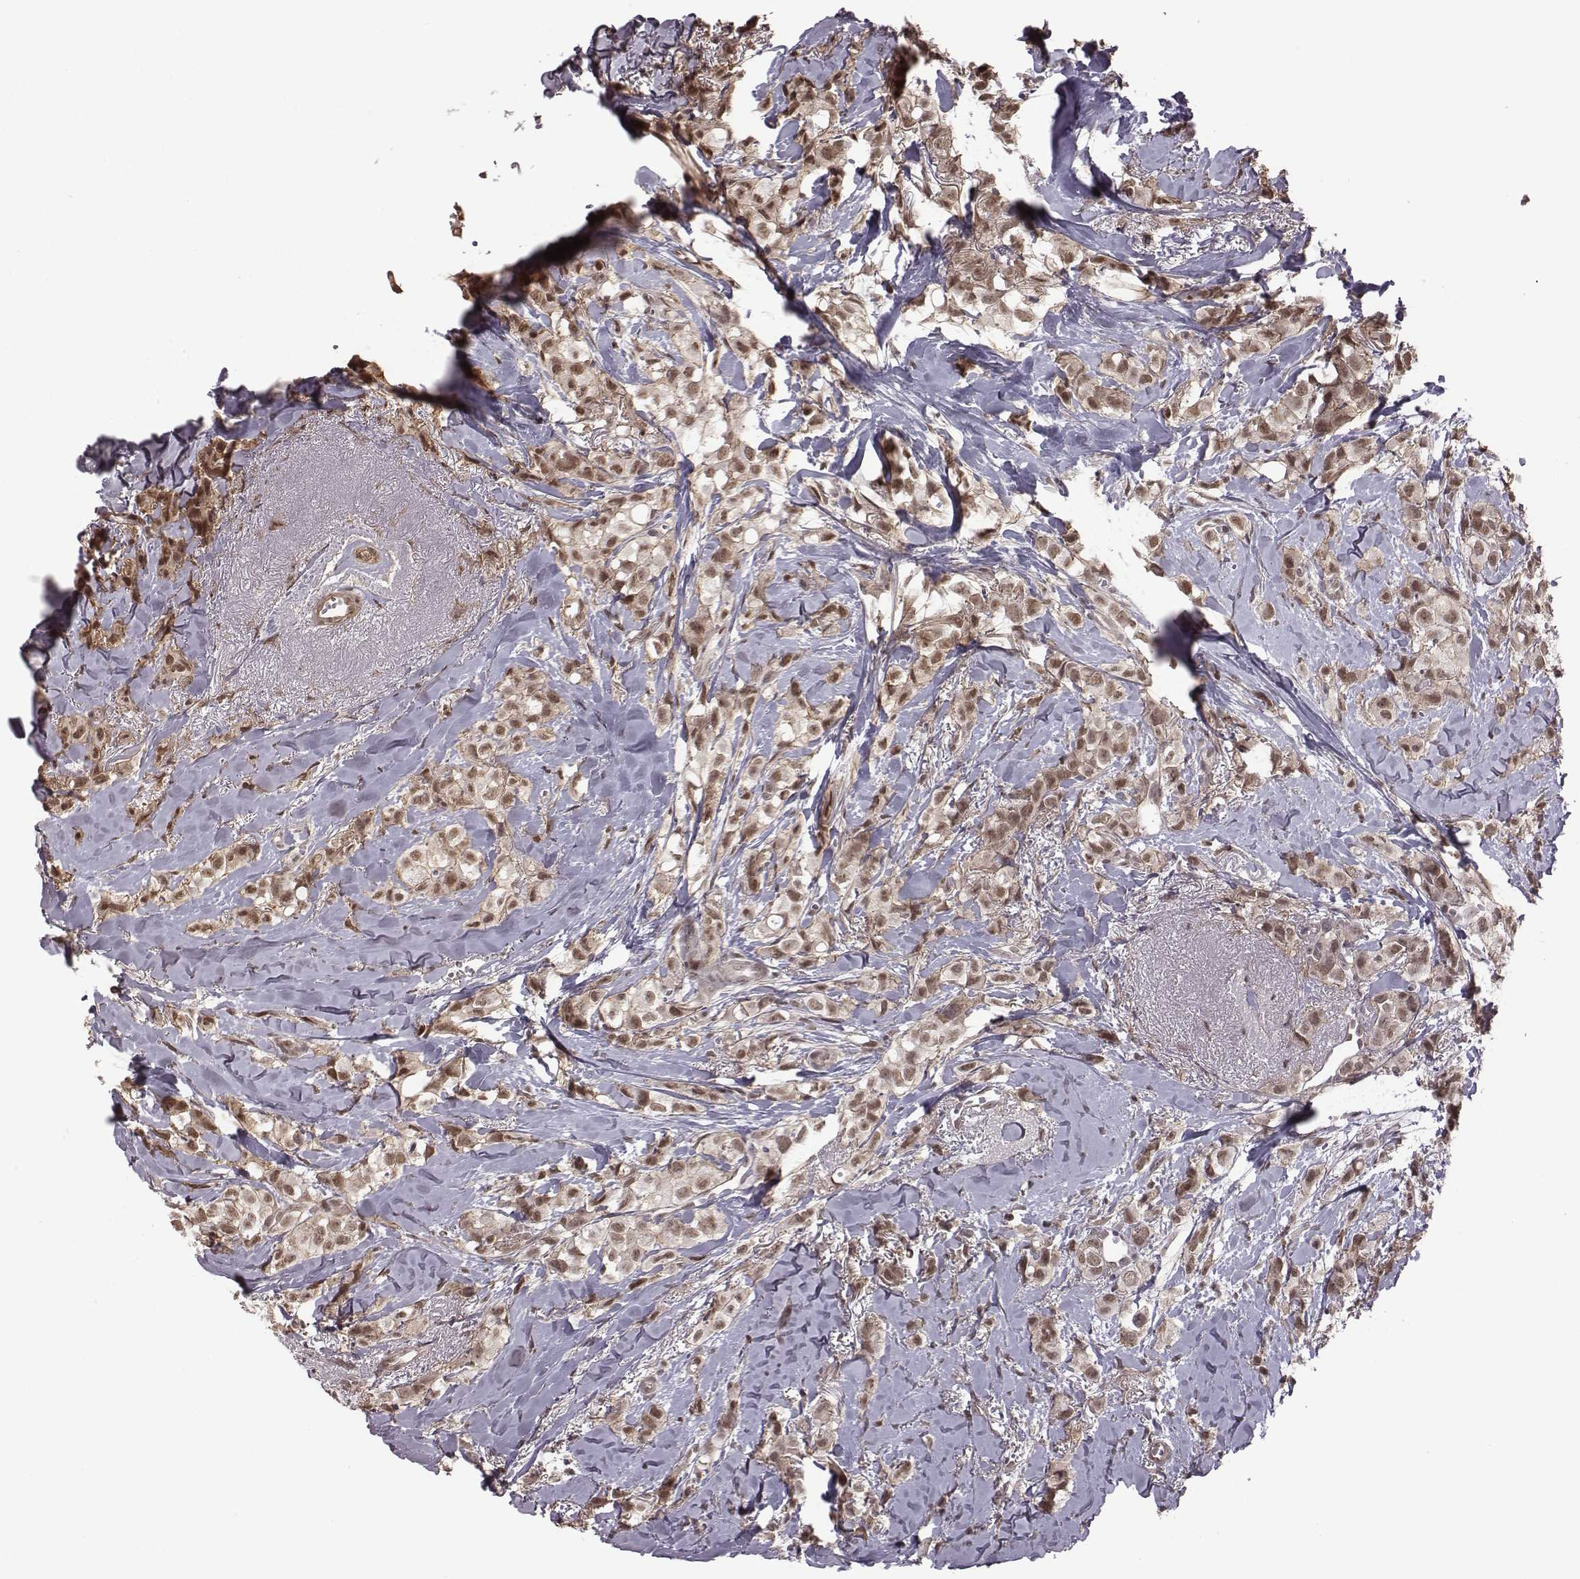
{"staining": {"intensity": "weak", "quantity": ">75%", "location": "cytoplasmic/membranous,nuclear"}, "tissue": "breast cancer", "cell_type": "Tumor cells", "image_type": "cancer", "snomed": [{"axis": "morphology", "description": "Duct carcinoma"}, {"axis": "topography", "description": "Breast"}], "caption": "Brown immunohistochemical staining in human breast cancer (invasive ductal carcinoma) reveals weak cytoplasmic/membranous and nuclear positivity in approximately >75% of tumor cells.", "gene": "RPL3", "patient": {"sex": "female", "age": 85}}